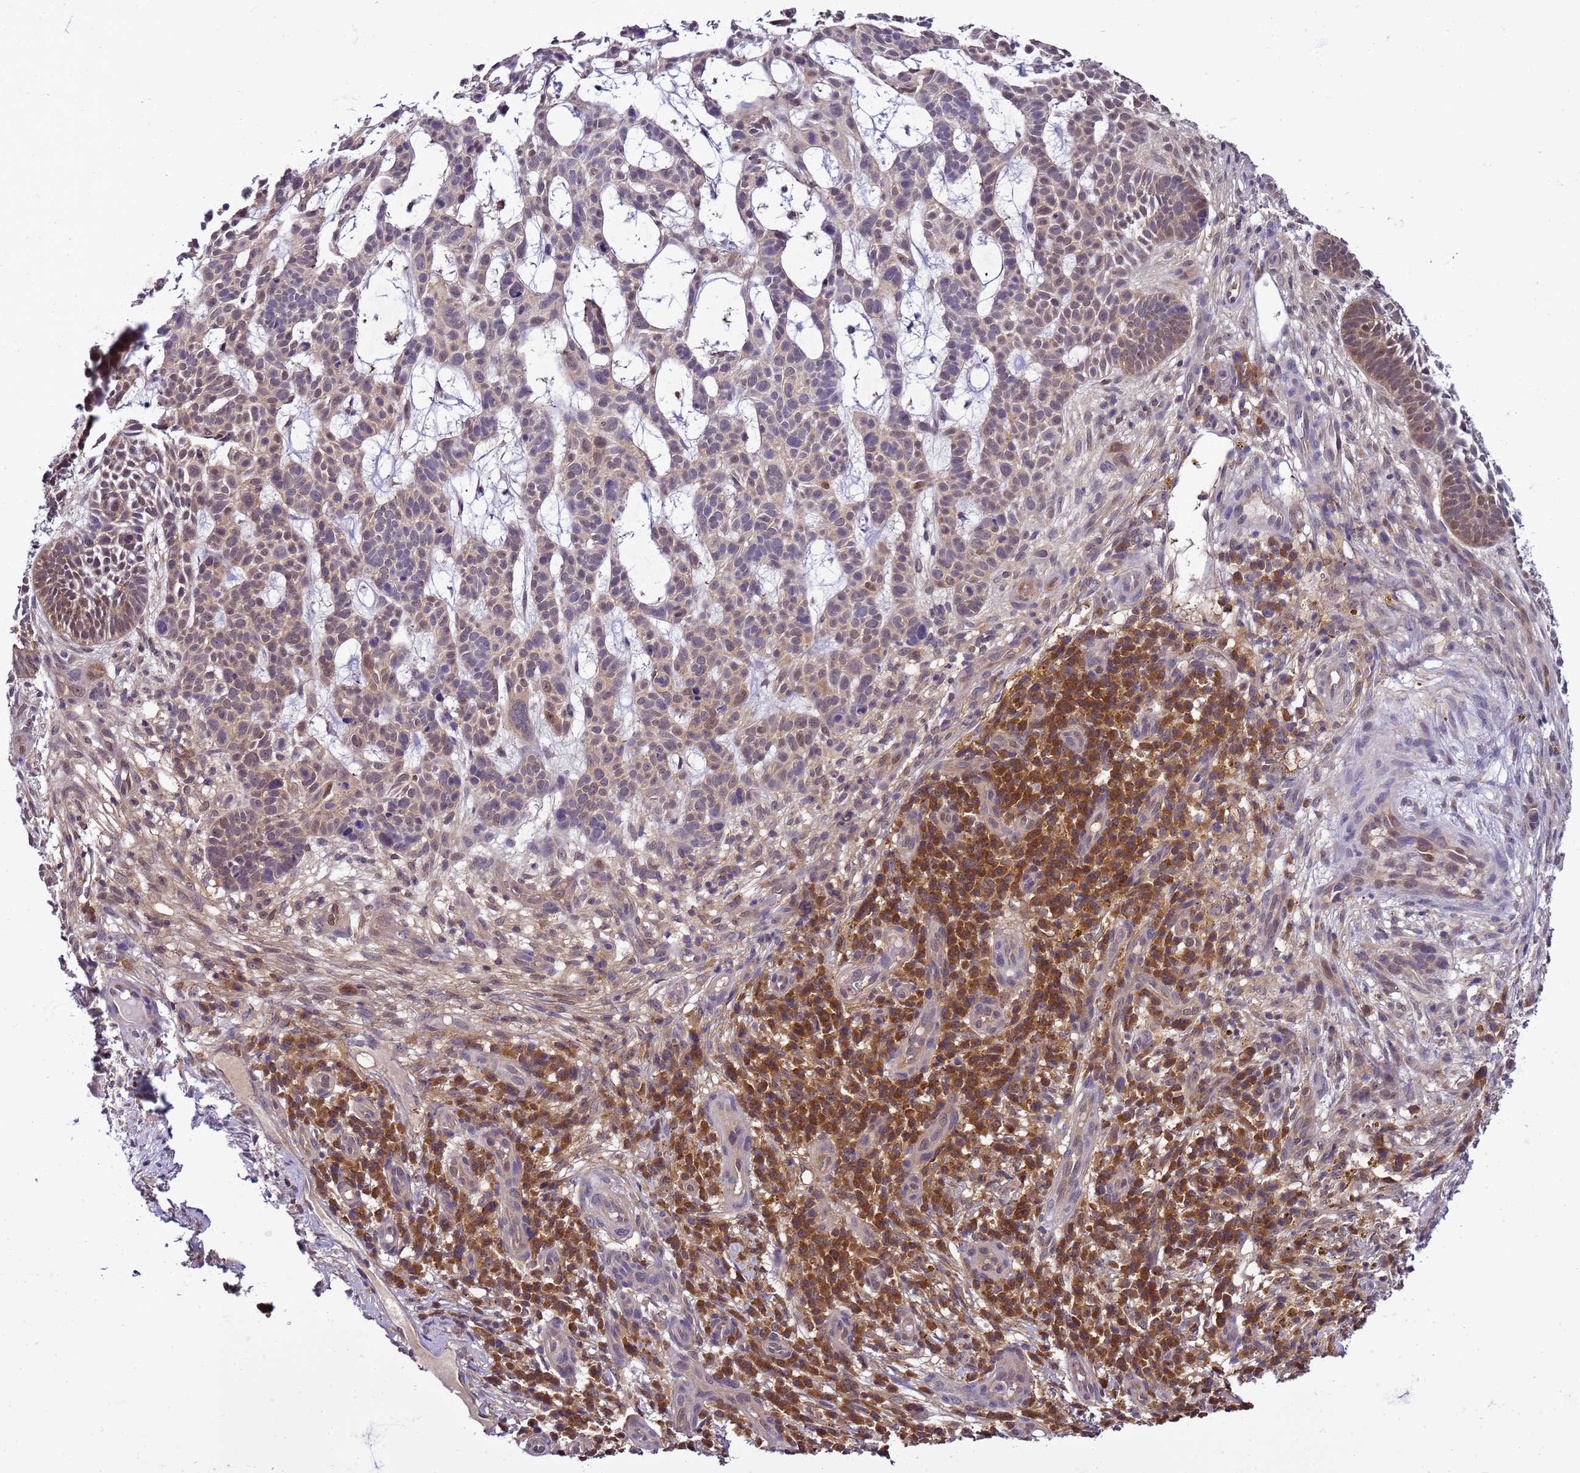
{"staining": {"intensity": "moderate", "quantity": "25%-75%", "location": "cytoplasmic/membranous"}, "tissue": "skin cancer", "cell_type": "Tumor cells", "image_type": "cancer", "snomed": [{"axis": "morphology", "description": "Basal cell carcinoma"}, {"axis": "topography", "description": "Skin"}], "caption": "Protein staining exhibits moderate cytoplasmic/membranous staining in approximately 25%-75% of tumor cells in skin basal cell carcinoma.", "gene": "DDI2", "patient": {"sex": "male", "age": 89}}